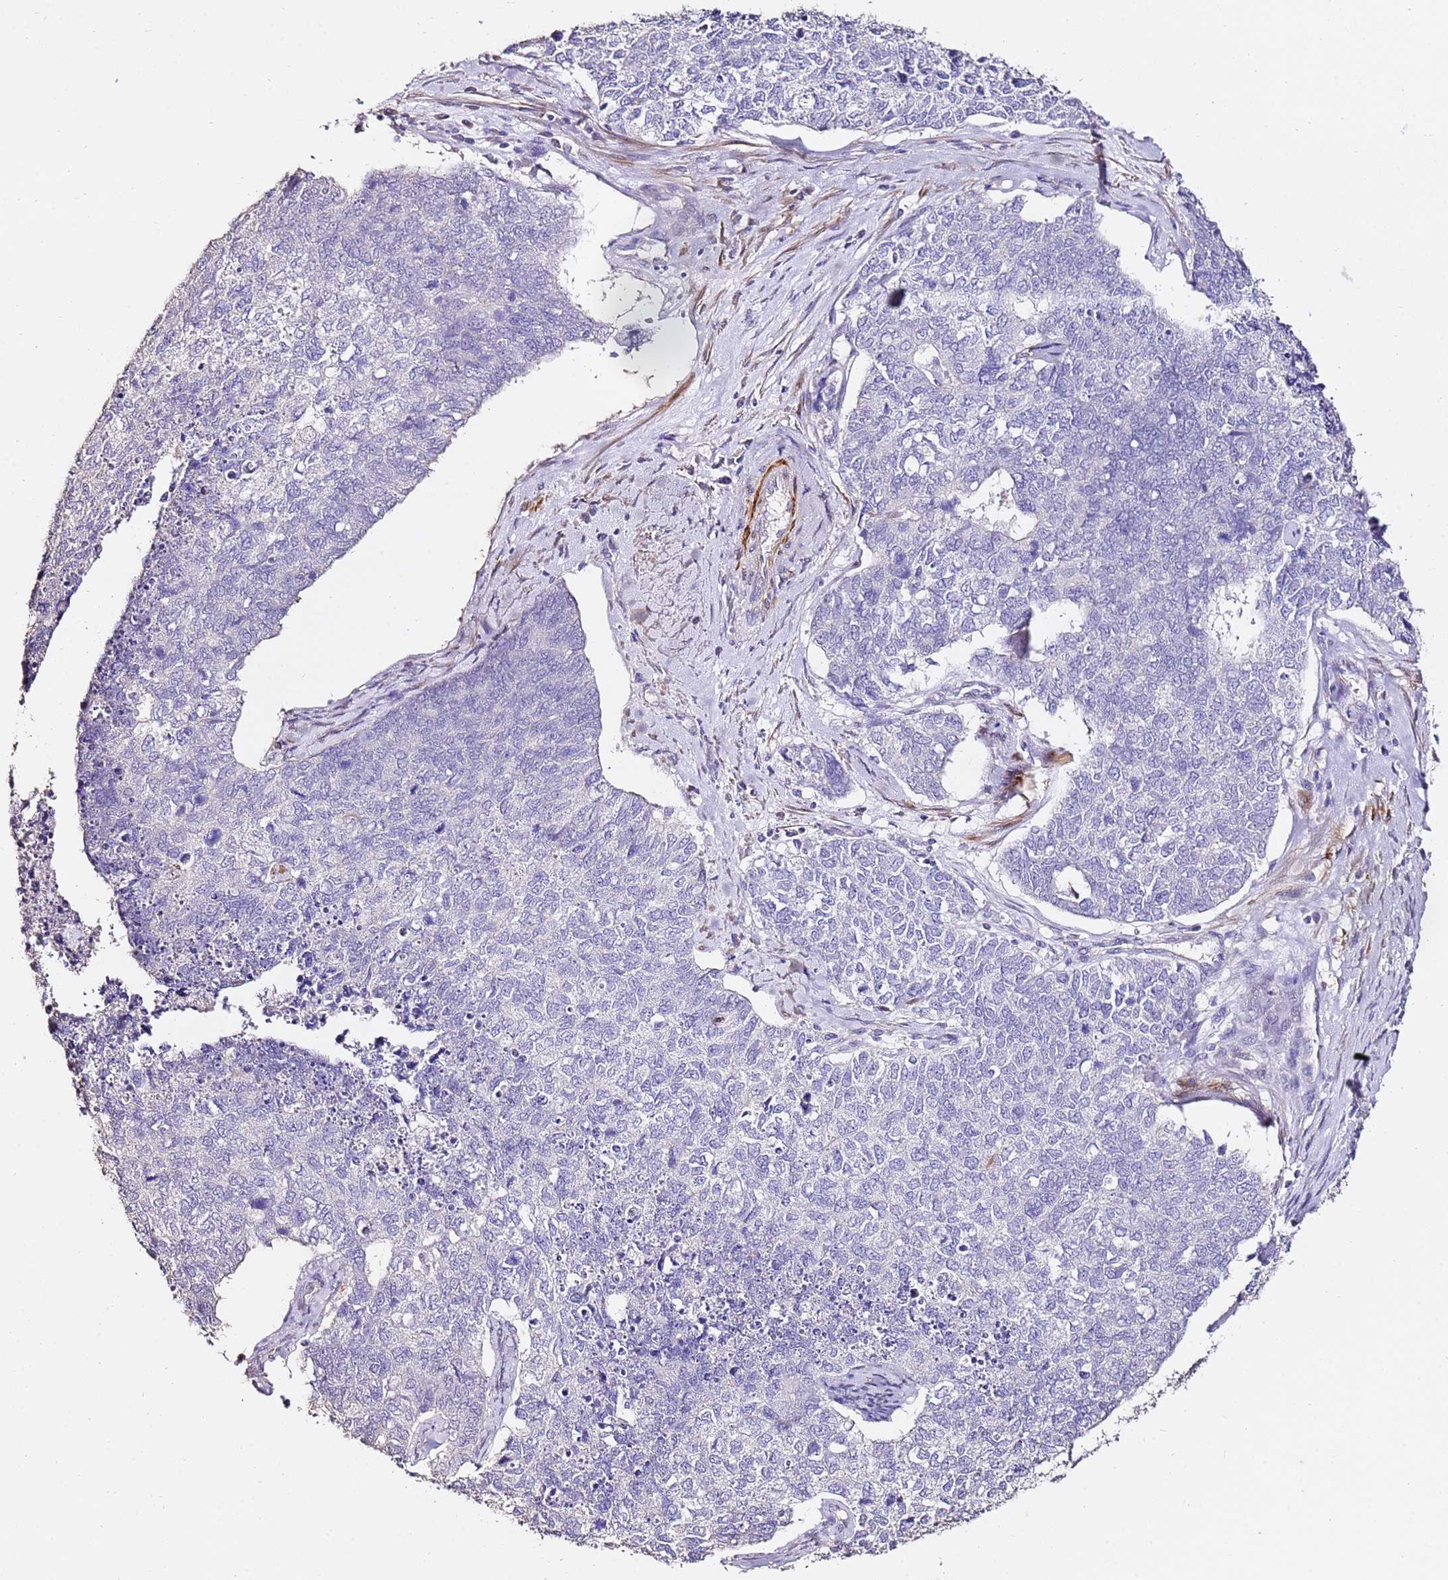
{"staining": {"intensity": "negative", "quantity": "none", "location": "none"}, "tissue": "cervical cancer", "cell_type": "Tumor cells", "image_type": "cancer", "snomed": [{"axis": "morphology", "description": "Squamous cell carcinoma, NOS"}, {"axis": "topography", "description": "Cervix"}], "caption": "This image is of cervical squamous cell carcinoma stained with immunohistochemistry (IHC) to label a protein in brown with the nuclei are counter-stained blue. There is no expression in tumor cells.", "gene": "ART5", "patient": {"sex": "female", "age": 63}}